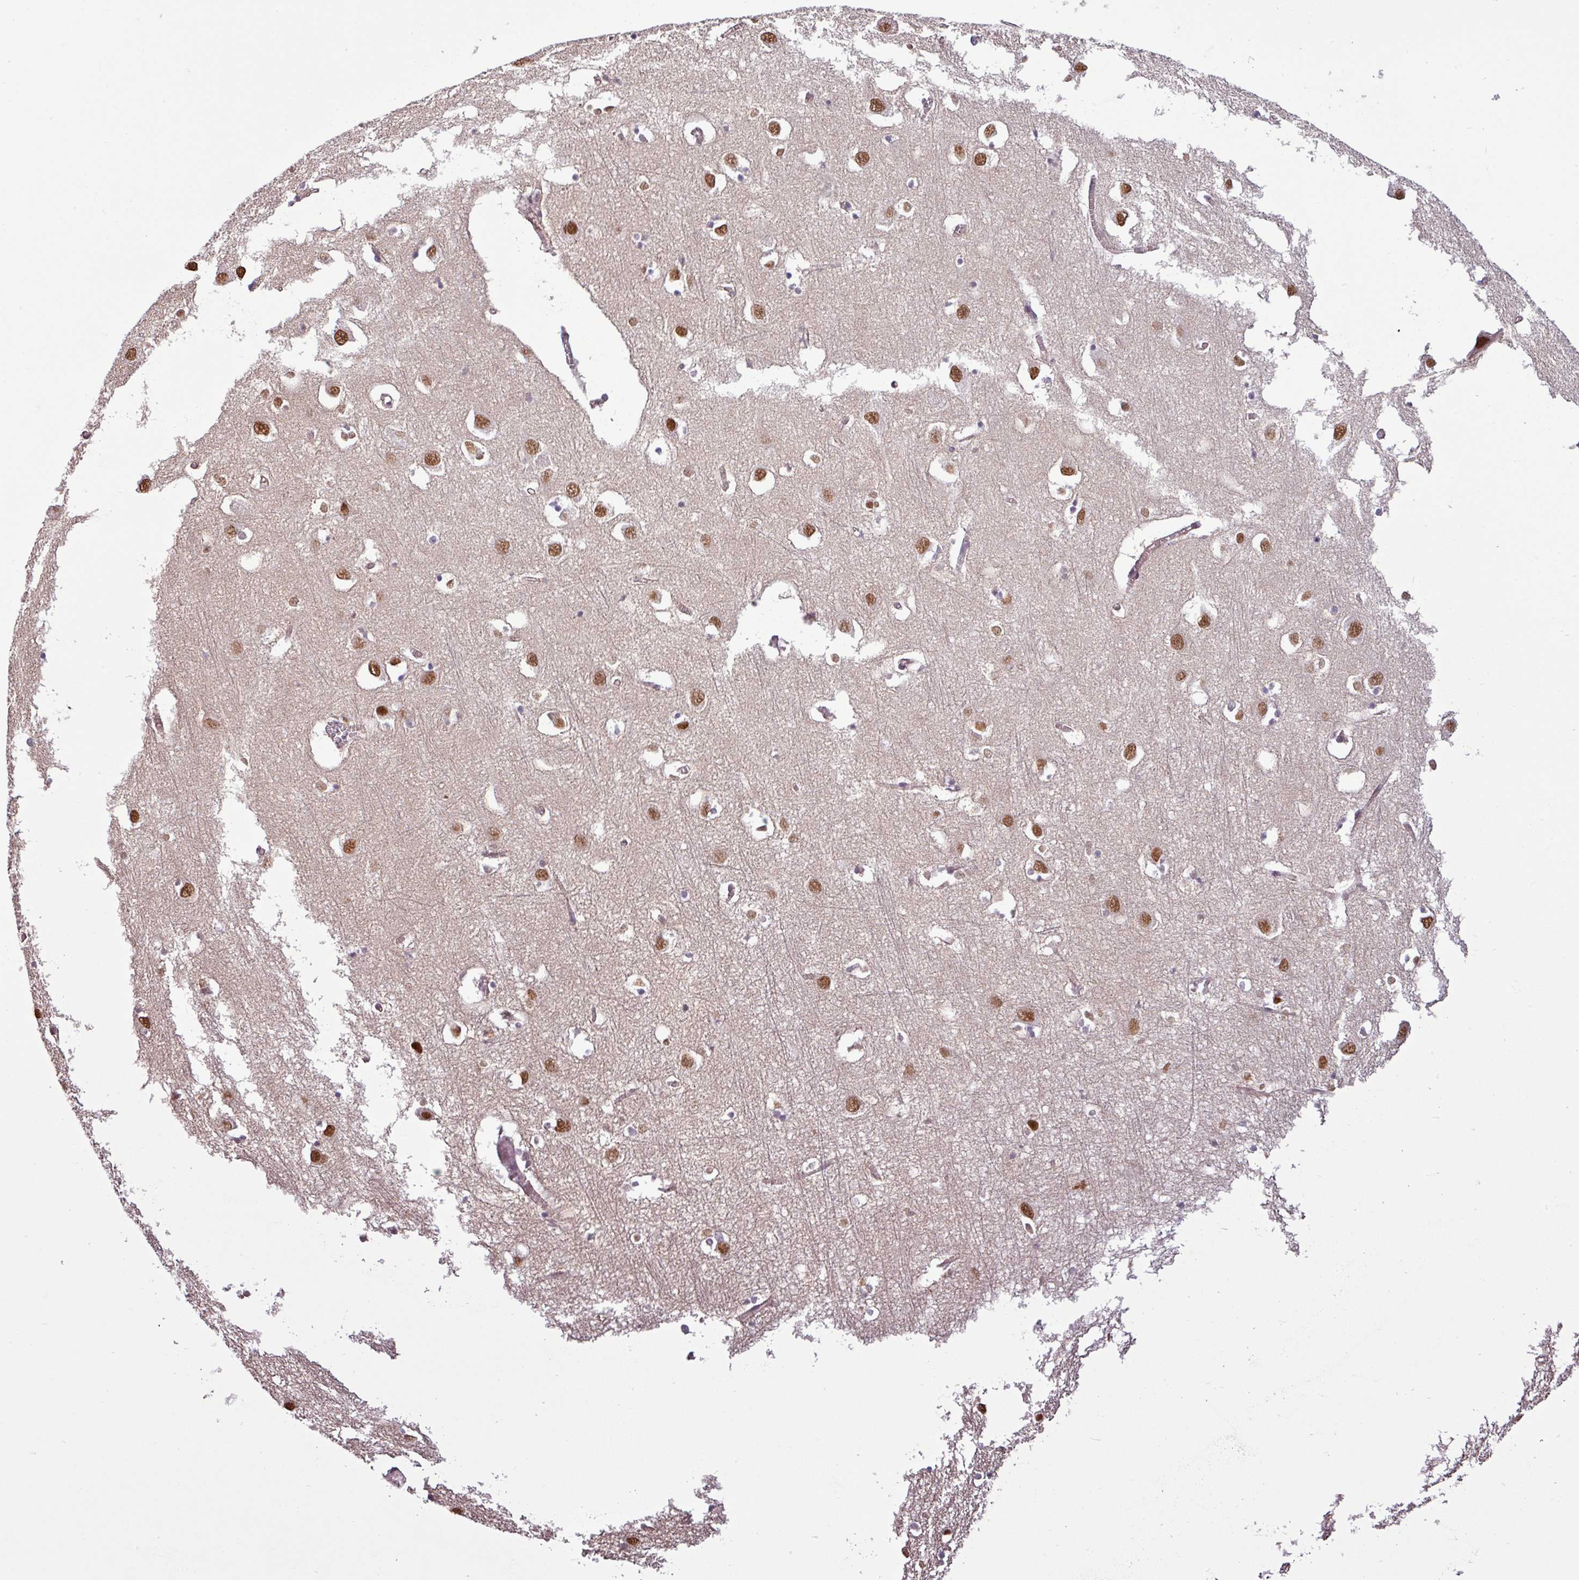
{"staining": {"intensity": "negative", "quantity": "none", "location": "none"}, "tissue": "cerebral cortex", "cell_type": "Endothelial cells", "image_type": "normal", "snomed": [{"axis": "morphology", "description": "Normal tissue, NOS"}, {"axis": "topography", "description": "Cerebral cortex"}], "caption": "Endothelial cells show no significant protein expression in normal cerebral cortex. (Brightfield microscopy of DAB (3,3'-diaminobenzidine) immunohistochemistry (IHC) at high magnification).", "gene": "GPT2", "patient": {"sex": "male", "age": 70}}